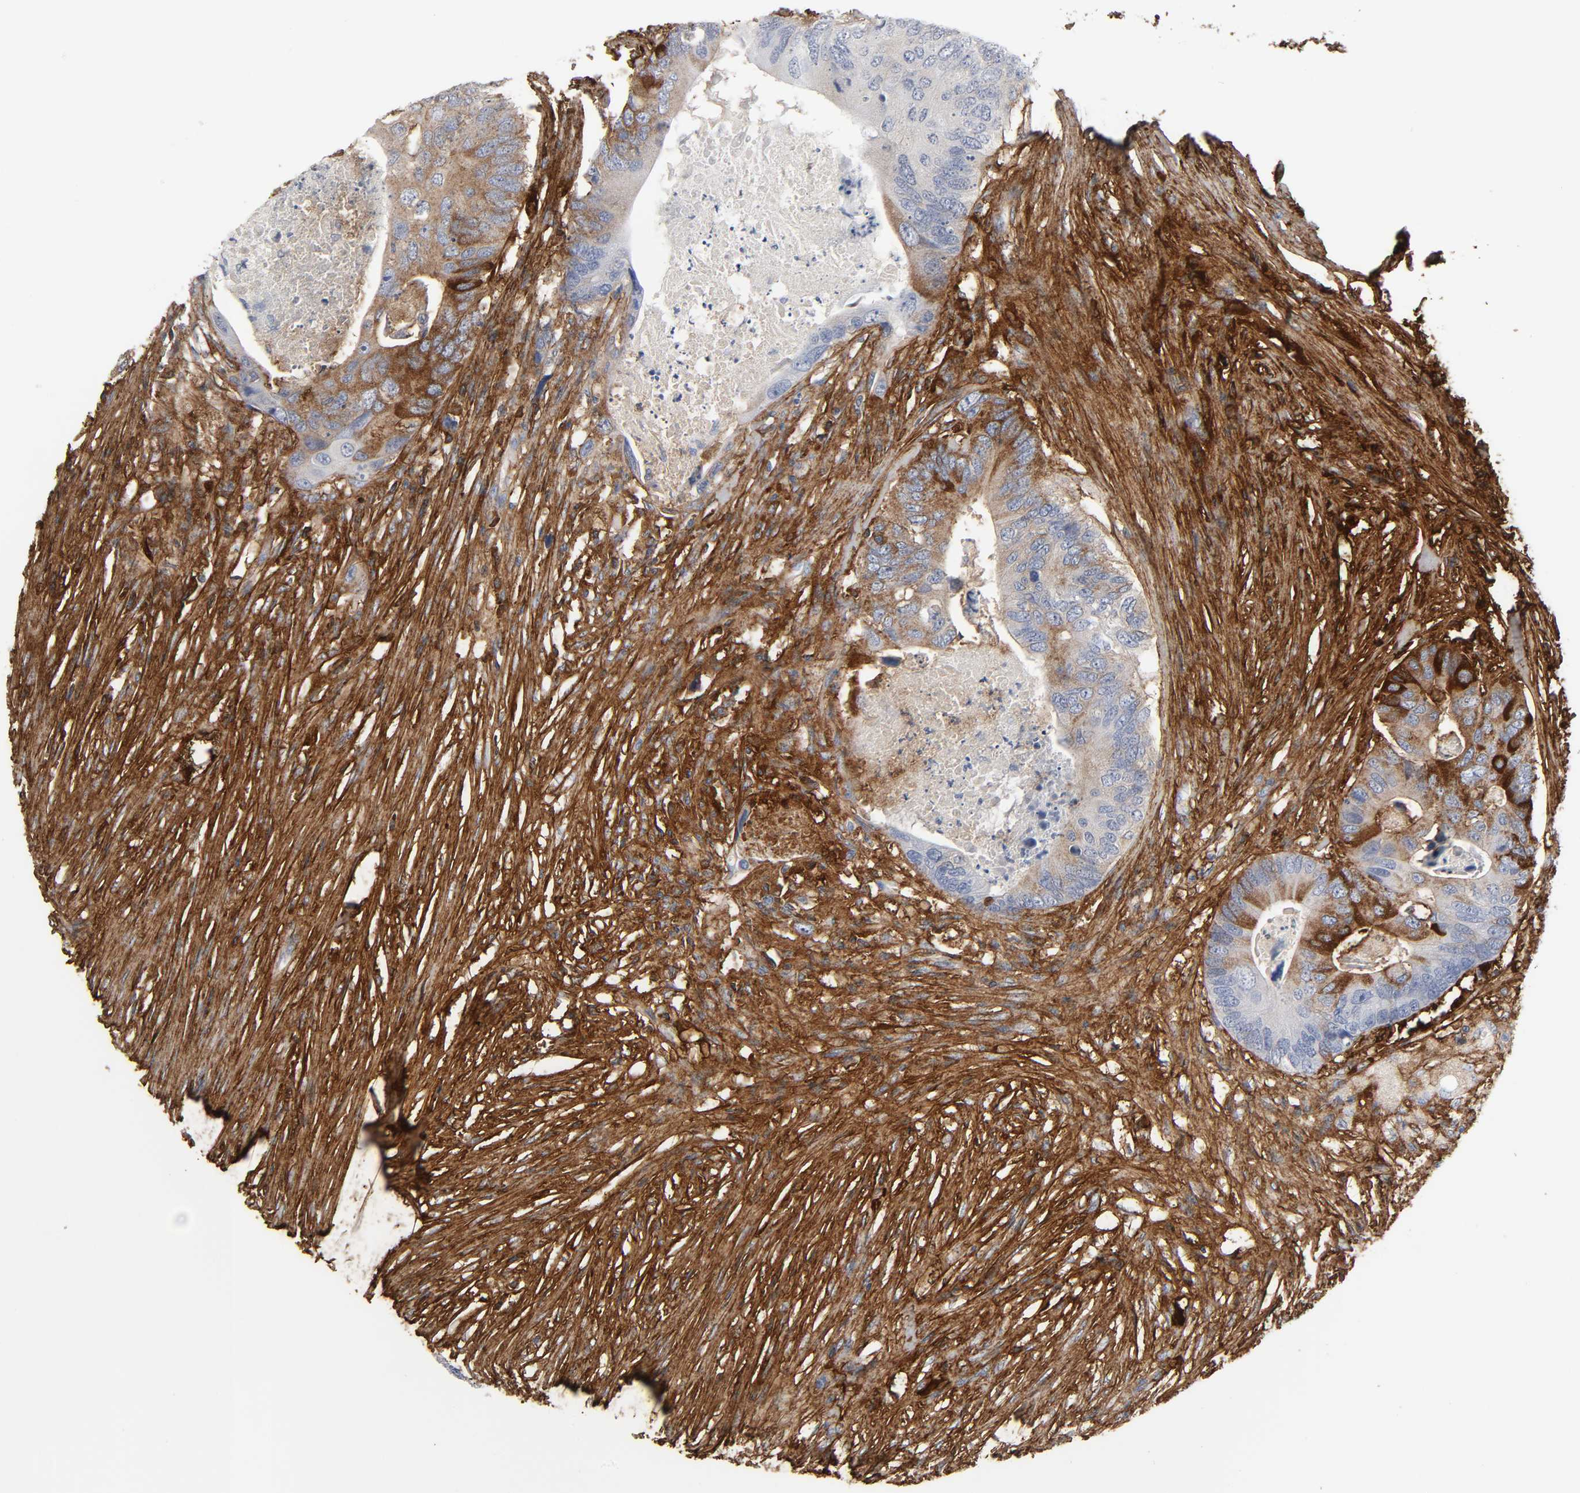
{"staining": {"intensity": "strong", "quantity": "<25%", "location": "cytoplasmic/membranous"}, "tissue": "colorectal cancer", "cell_type": "Tumor cells", "image_type": "cancer", "snomed": [{"axis": "morphology", "description": "Adenocarcinoma, NOS"}, {"axis": "topography", "description": "Colon"}], "caption": "Approximately <25% of tumor cells in colorectal cancer display strong cytoplasmic/membranous protein staining as visualized by brown immunohistochemical staining.", "gene": "FBLN1", "patient": {"sex": "male", "age": 71}}